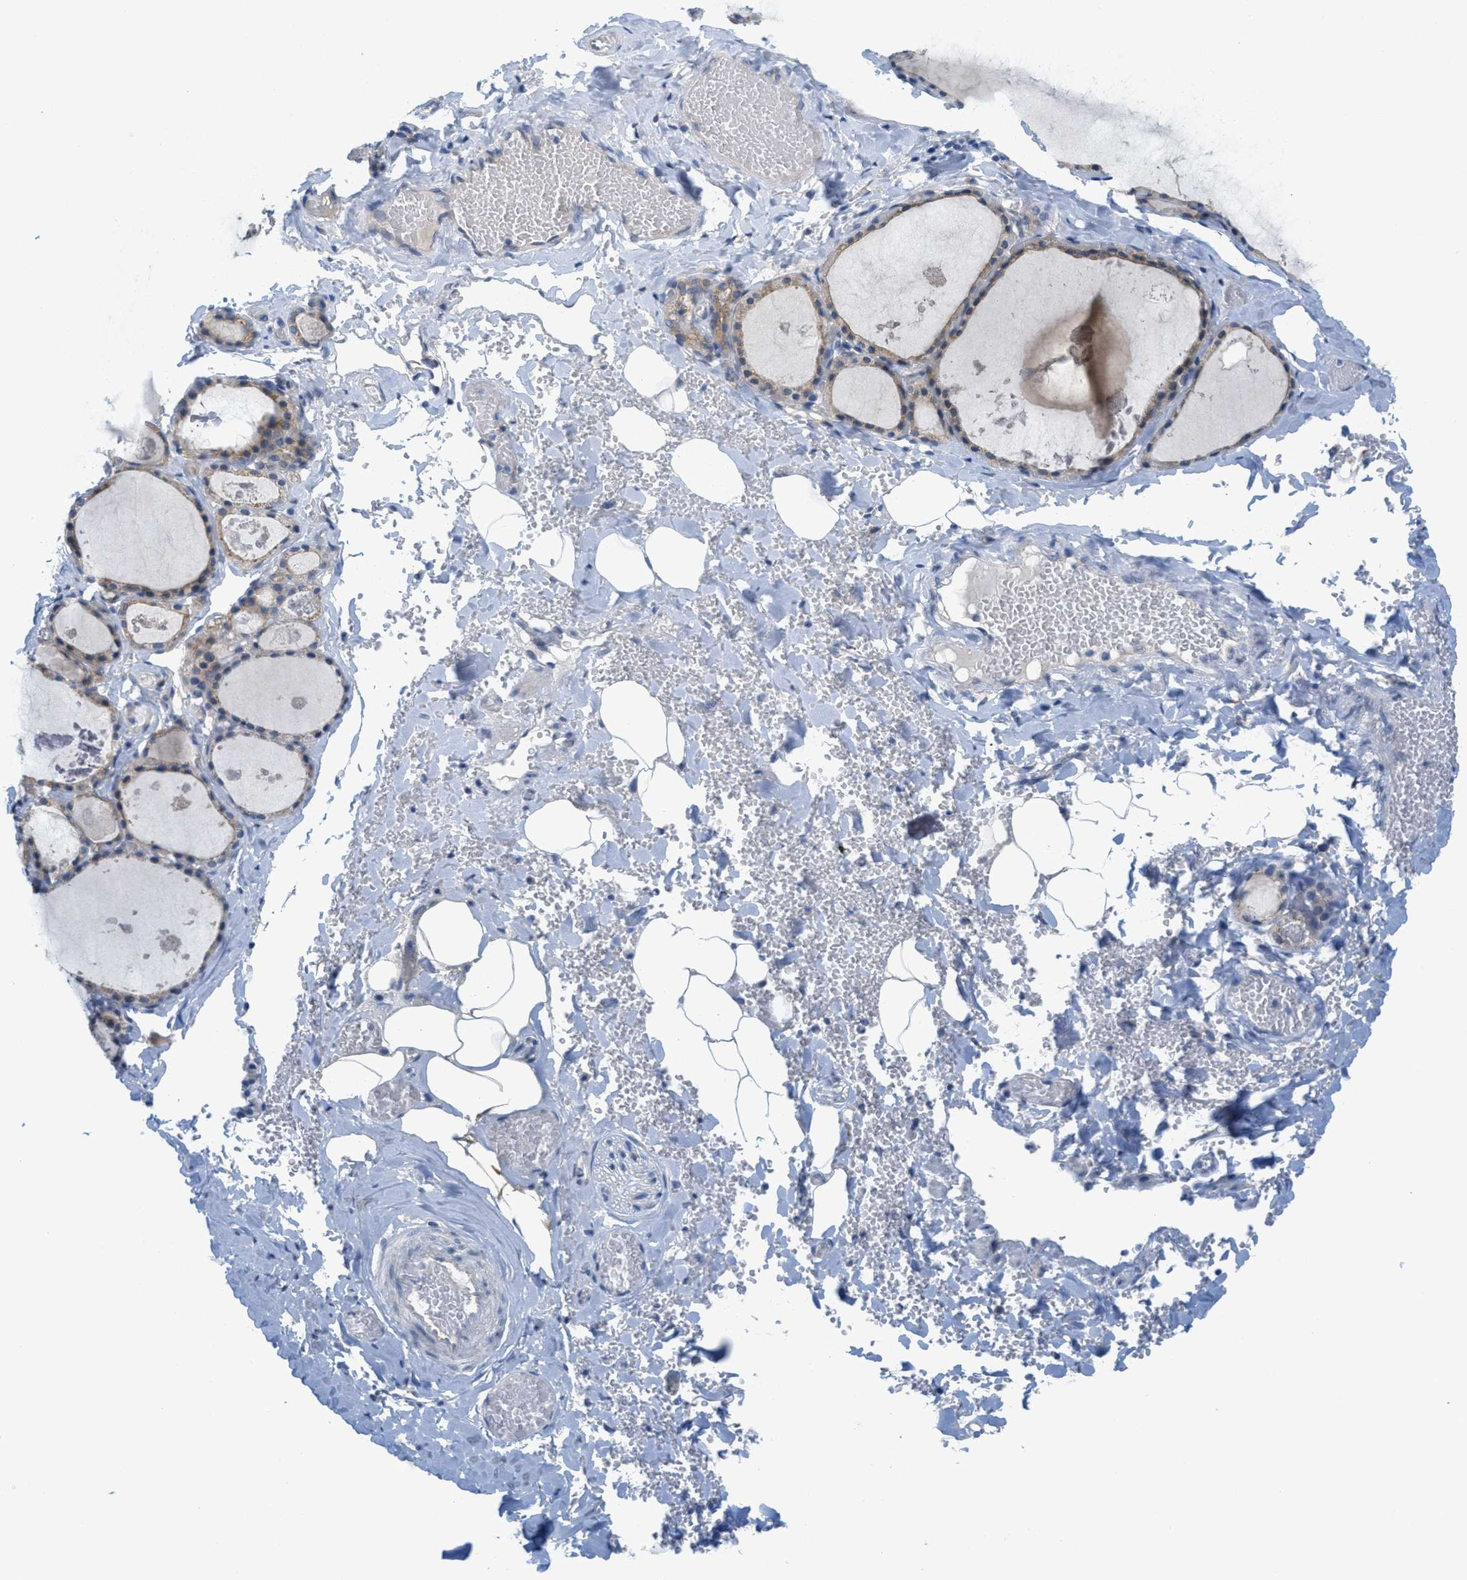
{"staining": {"intensity": "moderate", "quantity": ">75%", "location": "cytoplasmic/membranous"}, "tissue": "thyroid gland", "cell_type": "Glandular cells", "image_type": "normal", "snomed": [{"axis": "morphology", "description": "Normal tissue, NOS"}, {"axis": "topography", "description": "Thyroid gland"}], "caption": "Immunohistochemical staining of benign human thyroid gland exhibits >75% levels of moderate cytoplasmic/membranous protein expression in about >75% of glandular cells. (brown staining indicates protein expression, while blue staining denotes nuclei).", "gene": "ZFYVE9", "patient": {"sex": "male", "age": 56}}